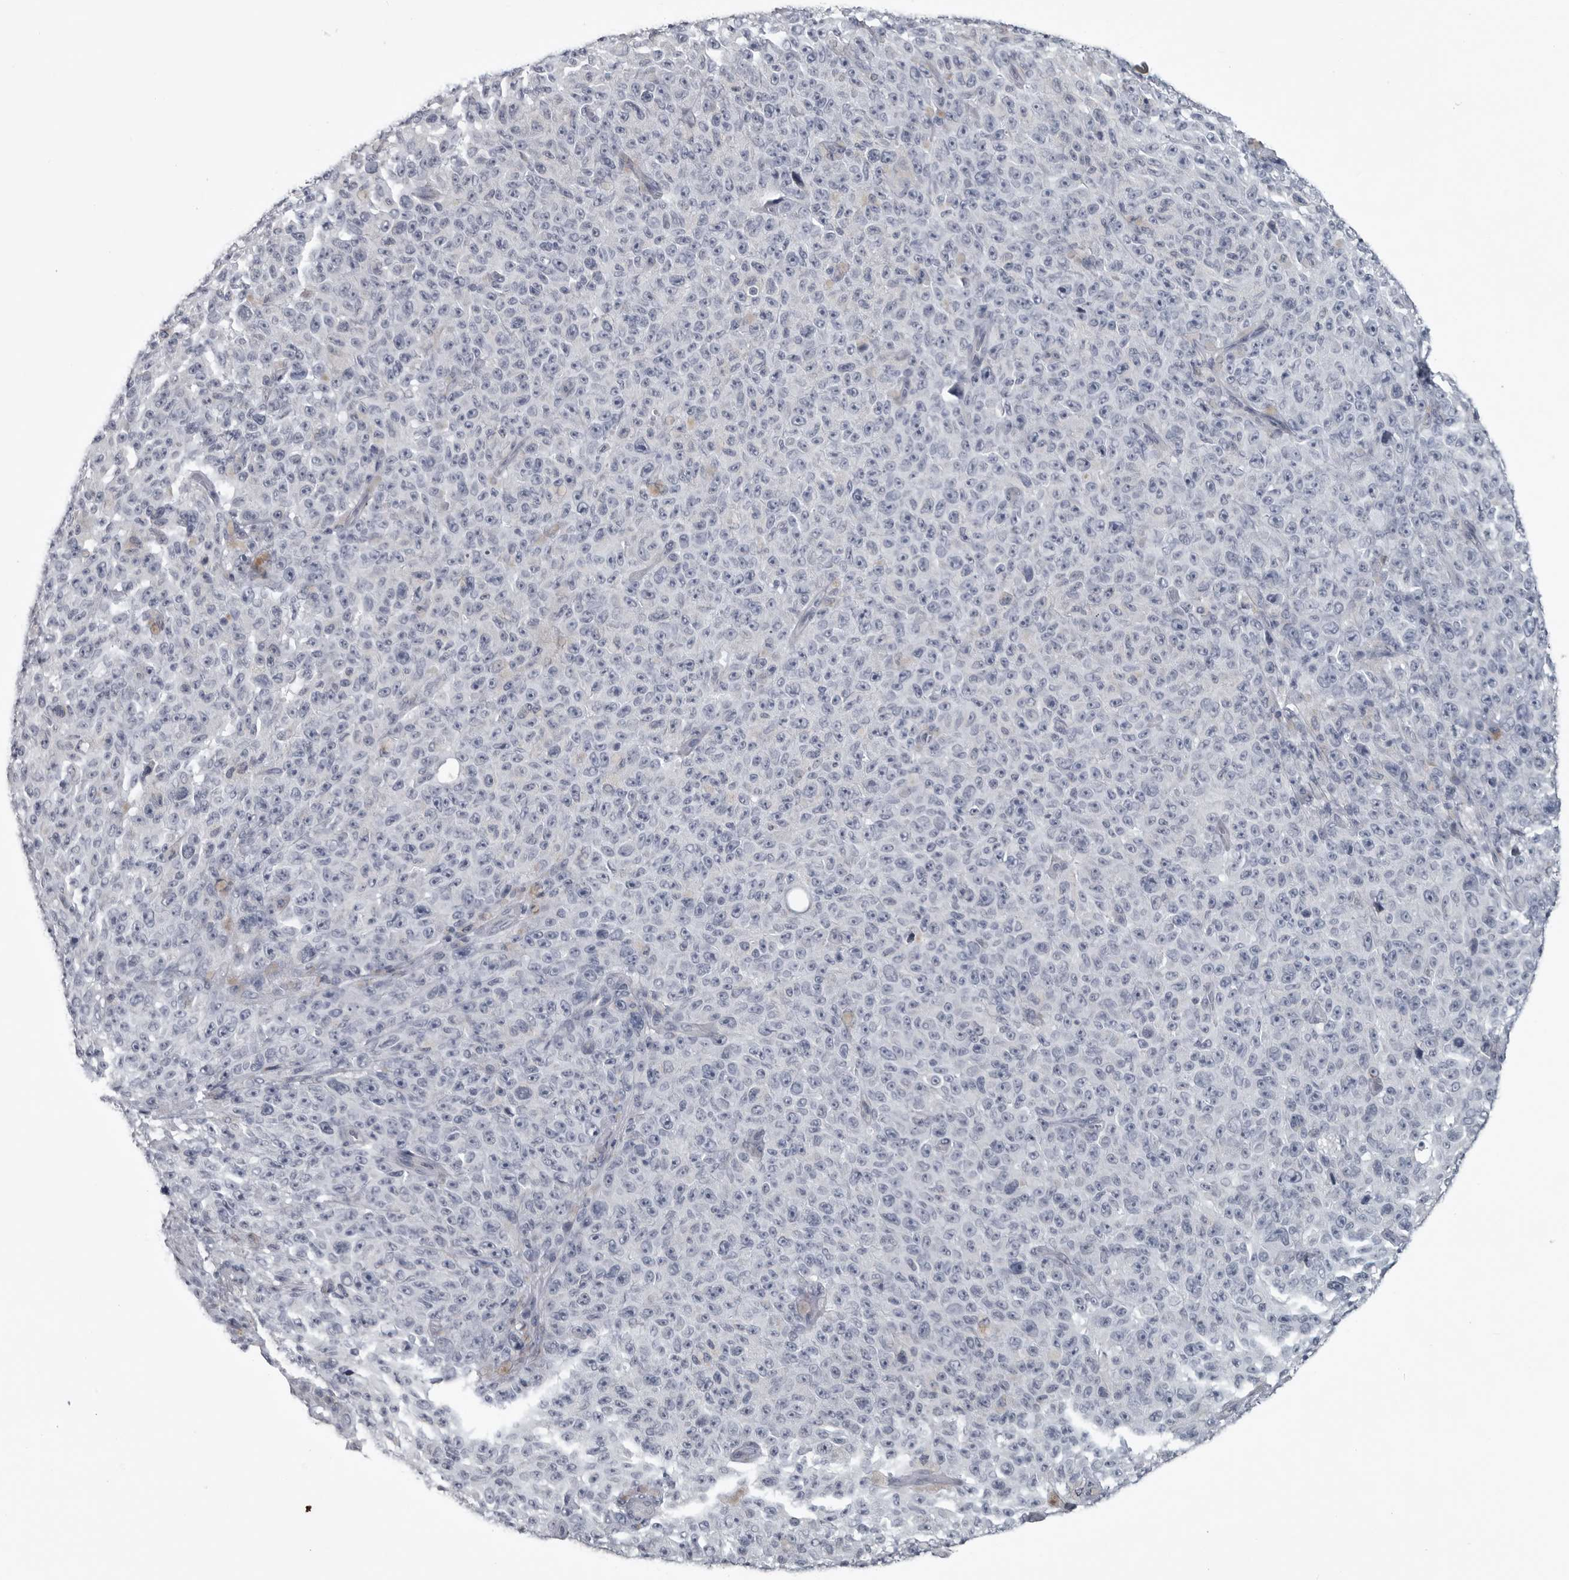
{"staining": {"intensity": "negative", "quantity": "none", "location": "none"}, "tissue": "melanoma", "cell_type": "Tumor cells", "image_type": "cancer", "snomed": [{"axis": "morphology", "description": "Malignant melanoma, NOS"}, {"axis": "topography", "description": "Skin"}], "caption": "Immunohistochemistry of human melanoma reveals no staining in tumor cells.", "gene": "MYOC", "patient": {"sex": "female", "age": 82}}